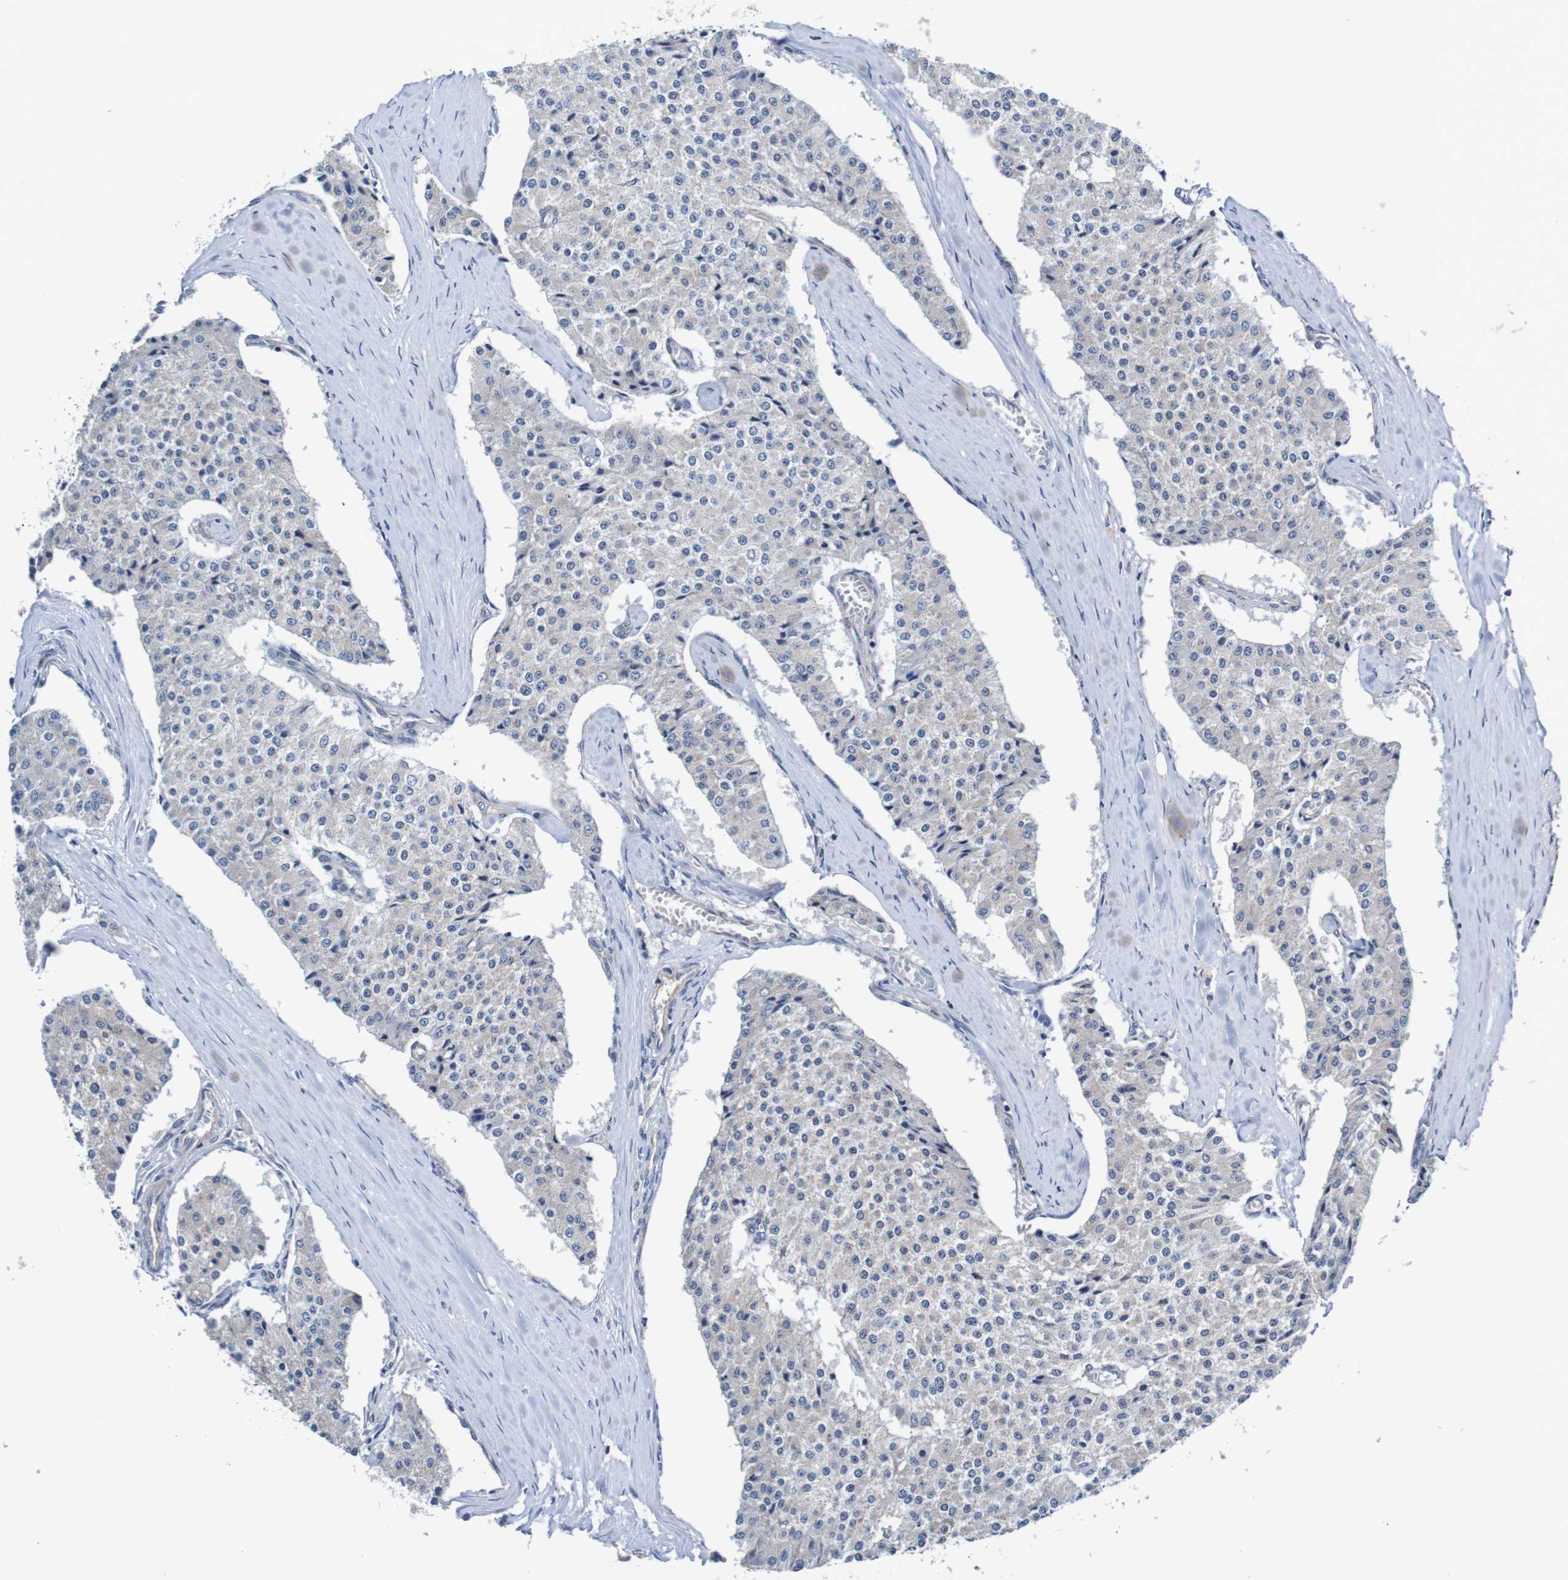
{"staining": {"intensity": "negative", "quantity": "none", "location": "none"}, "tissue": "carcinoid", "cell_type": "Tumor cells", "image_type": "cancer", "snomed": [{"axis": "morphology", "description": "Carcinoid, malignant, NOS"}, {"axis": "topography", "description": "Colon"}], "caption": "Human carcinoid (malignant) stained for a protein using IHC shows no expression in tumor cells.", "gene": "CPED1", "patient": {"sex": "female", "age": 52}}